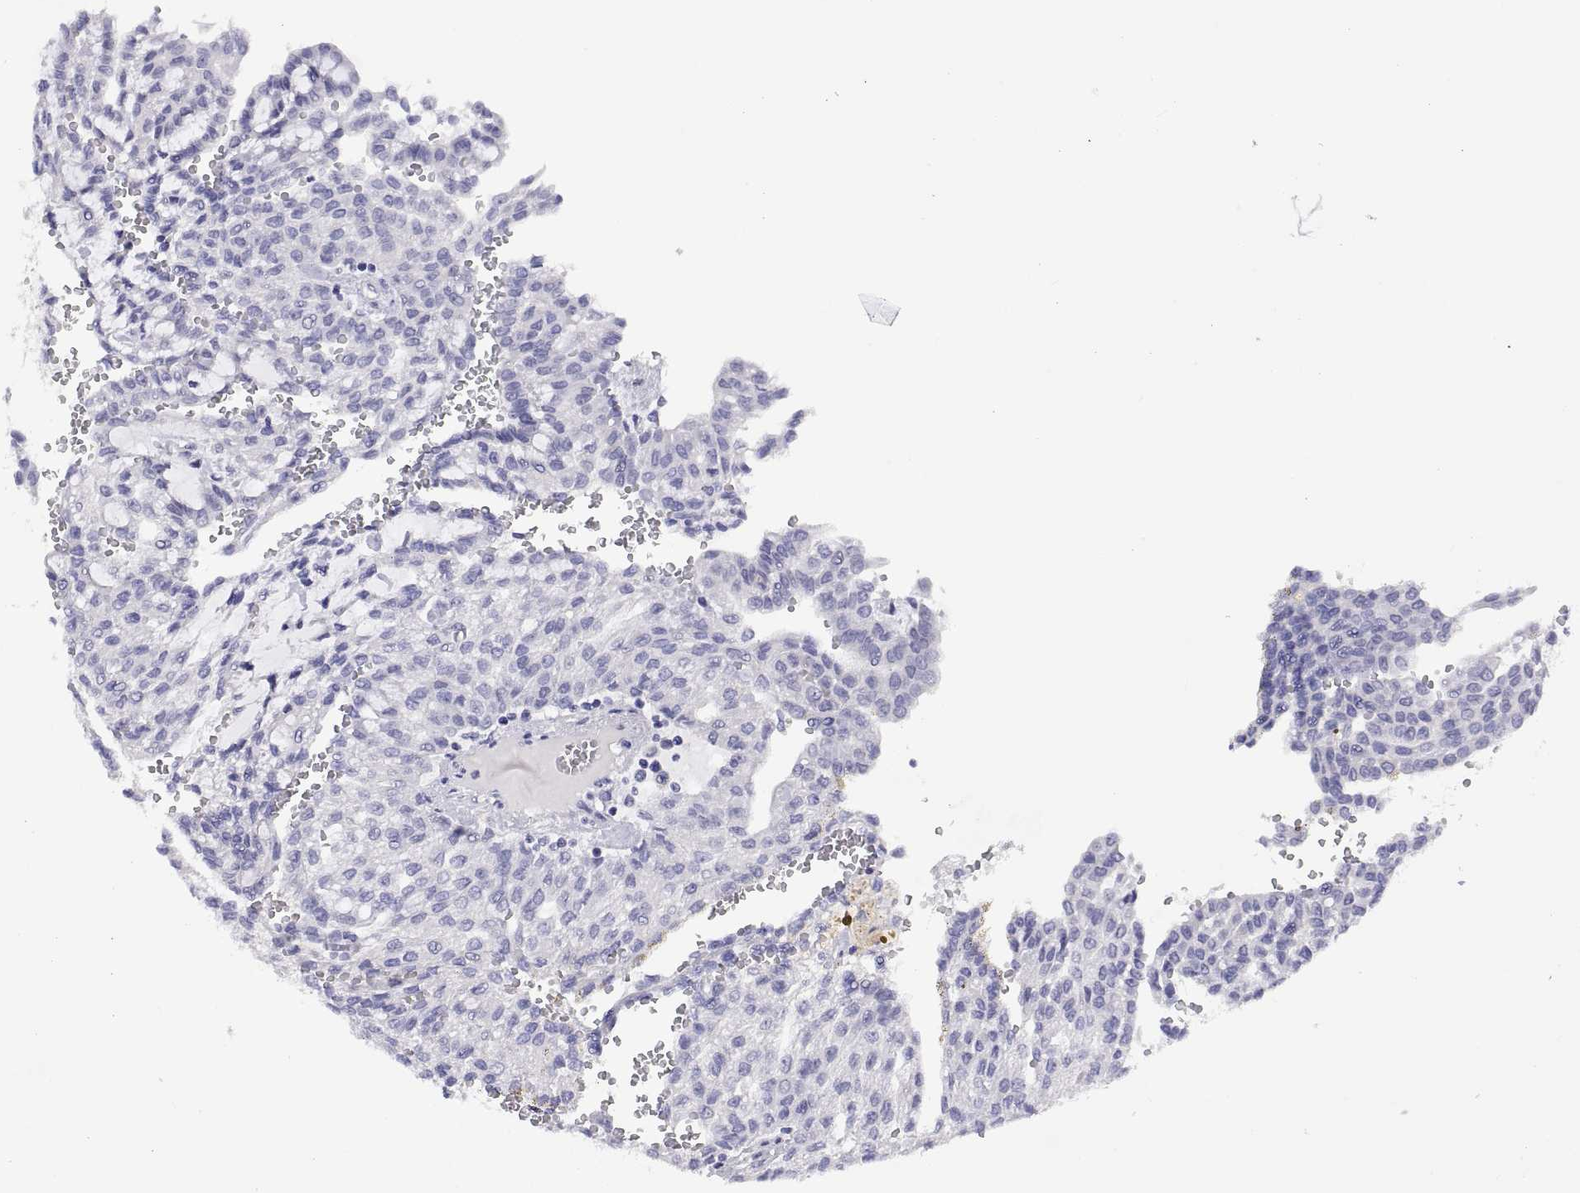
{"staining": {"intensity": "negative", "quantity": "none", "location": "none"}, "tissue": "renal cancer", "cell_type": "Tumor cells", "image_type": "cancer", "snomed": [{"axis": "morphology", "description": "Adenocarcinoma, NOS"}, {"axis": "topography", "description": "Kidney"}], "caption": "Tumor cells are negative for protein expression in human renal adenocarcinoma.", "gene": "VSX2", "patient": {"sex": "male", "age": 63}}